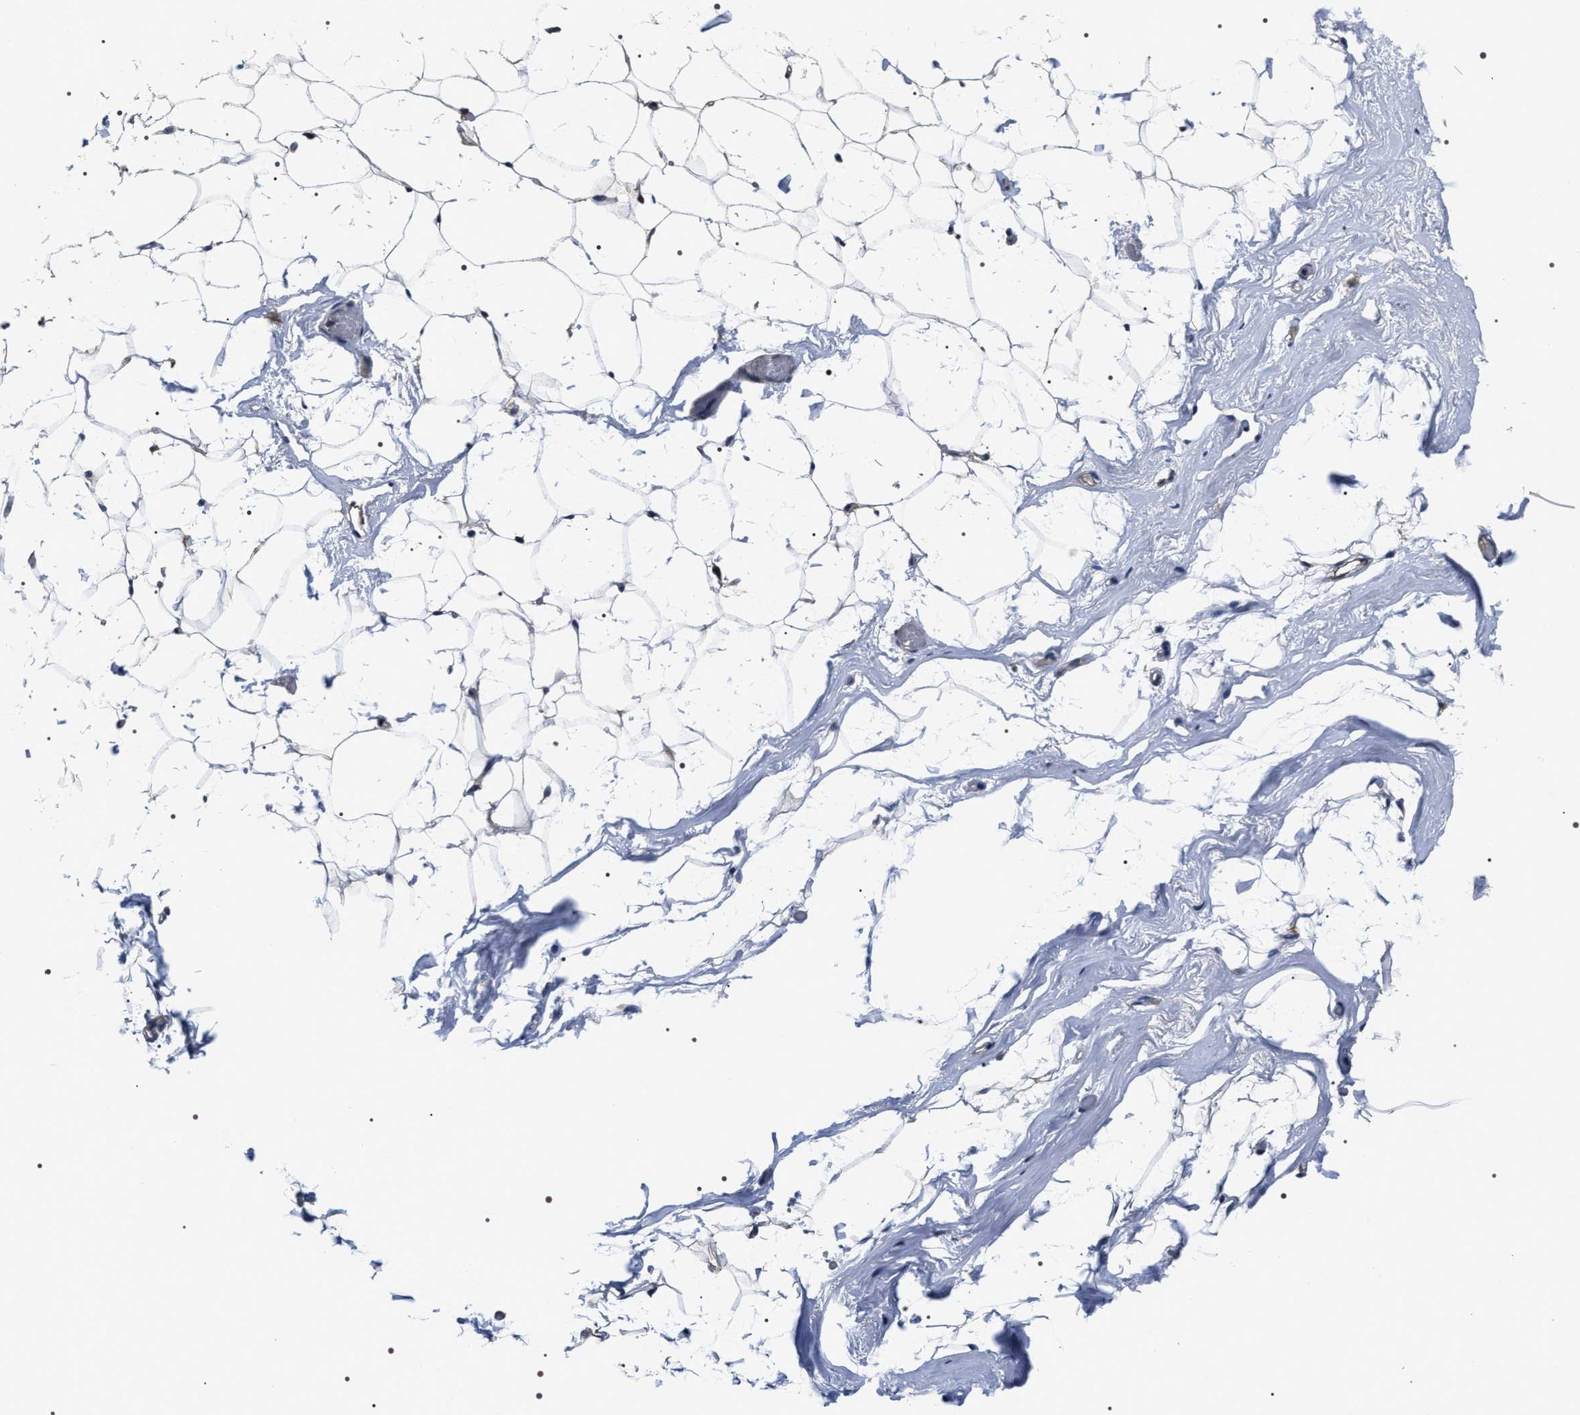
{"staining": {"intensity": "negative", "quantity": "none", "location": "none"}, "tissue": "adipose tissue", "cell_type": "Adipocytes", "image_type": "normal", "snomed": [{"axis": "morphology", "description": "Normal tissue, NOS"}, {"axis": "topography", "description": "Breast"}, {"axis": "topography", "description": "Soft tissue"}], "caption": "Immunohistochemistry (IHC) of unremarkable adipose tissue demonstrates no expression in adipocytes.", "gene": "TRIM54", "patient": {"sex": "female", "age": 75}}